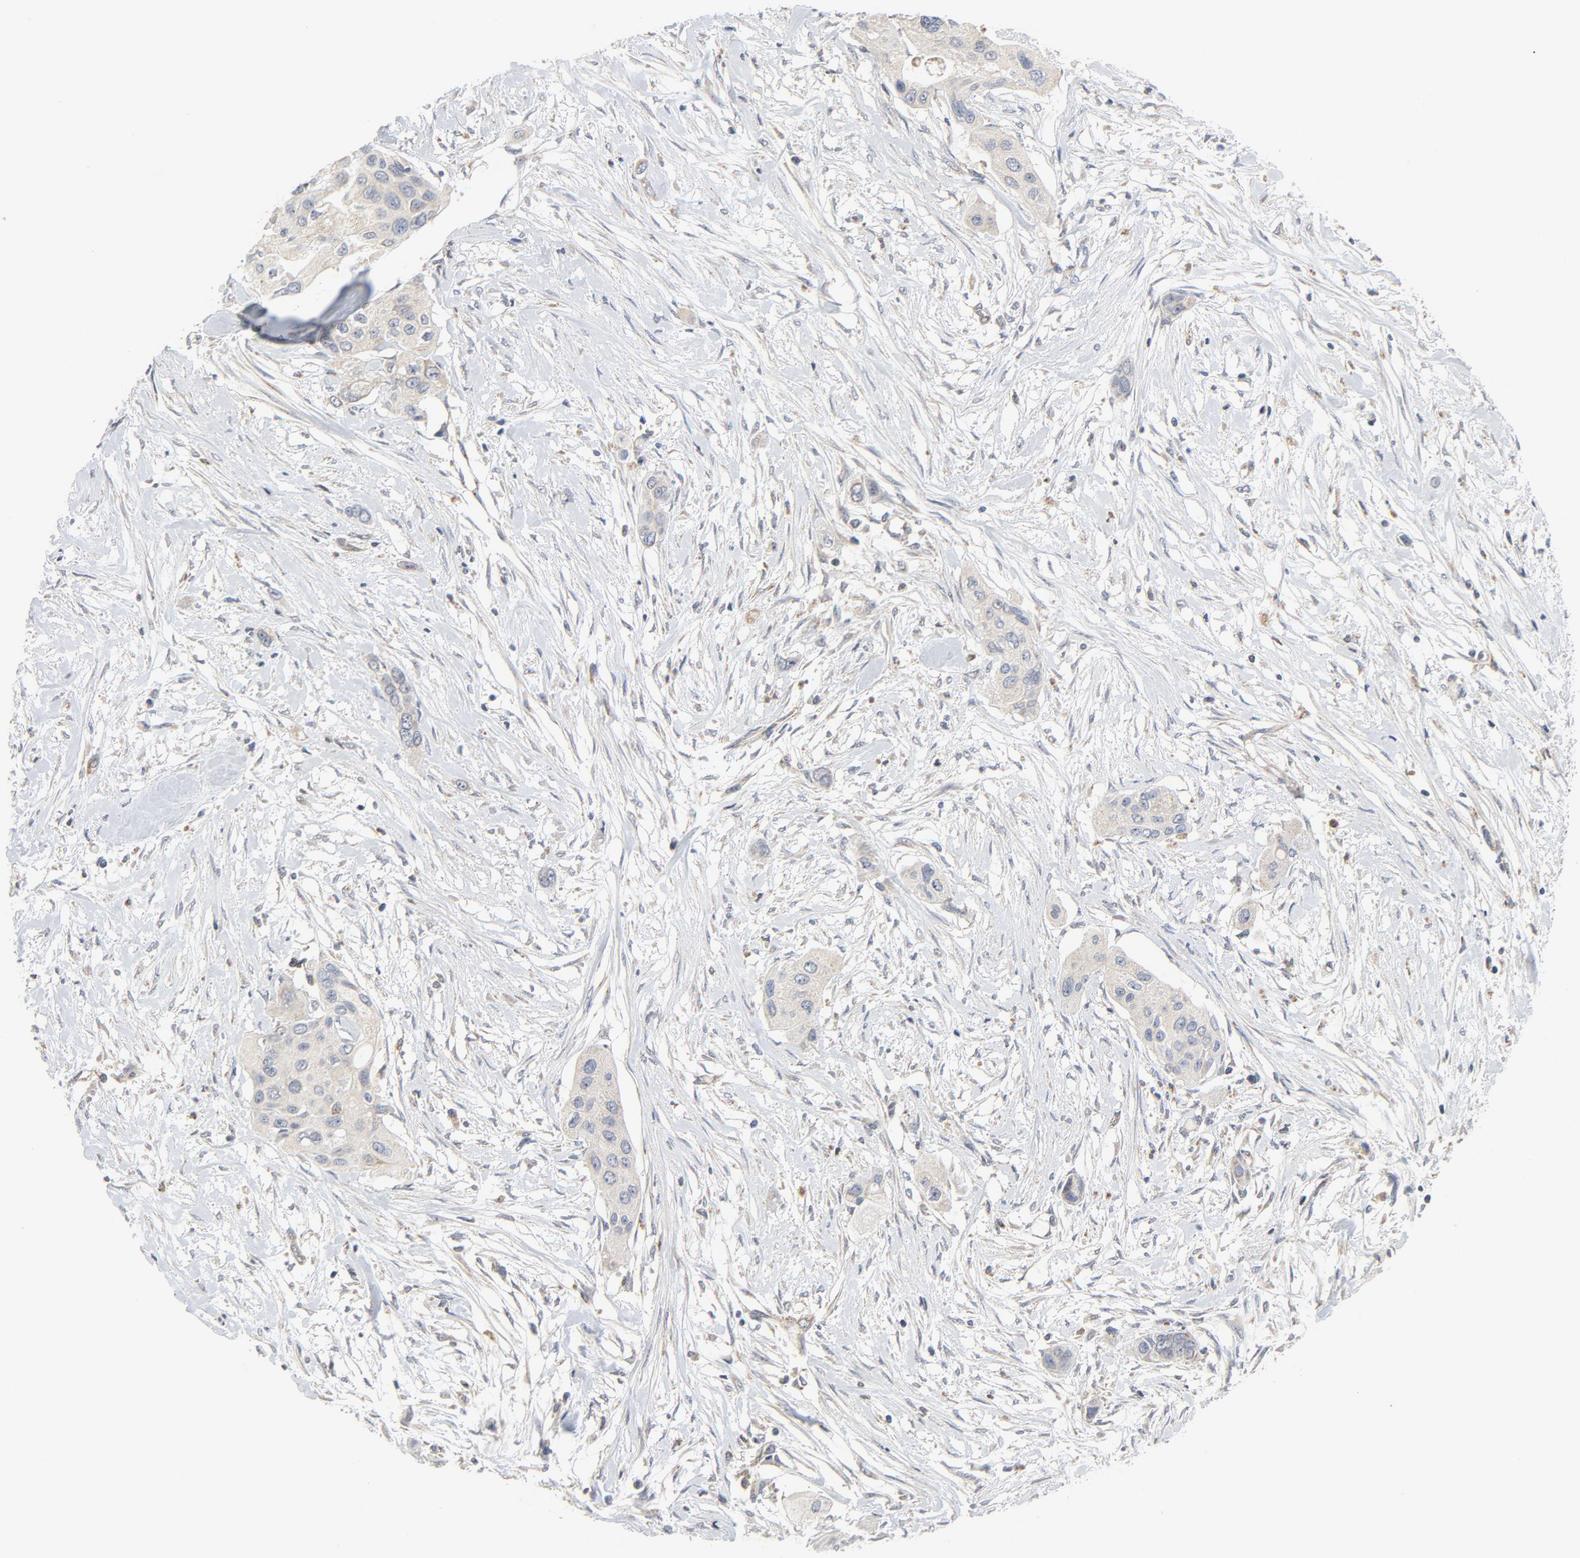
{"staining": {"intensity": "weak", "quantity": "<25%", "location": "nuclear"}, "tissue": "pancreatic cancer", "cell_type": "Tumor cells", "image_type": "cancer", "snomed": [{"axis": "morphology", "description": "Adenocarcinoma, NOS"}, {"axis": "topography", "description": "Pancreas"}], "caption": "Tumor cells show no significant positivity in pancreatic cancer. The staining is performed using DAB brown chromogen with nuclei counter-stained in using hematoxylin.", "gene": "C14orf119", "patient": {"sex": "female", "age": 60}}